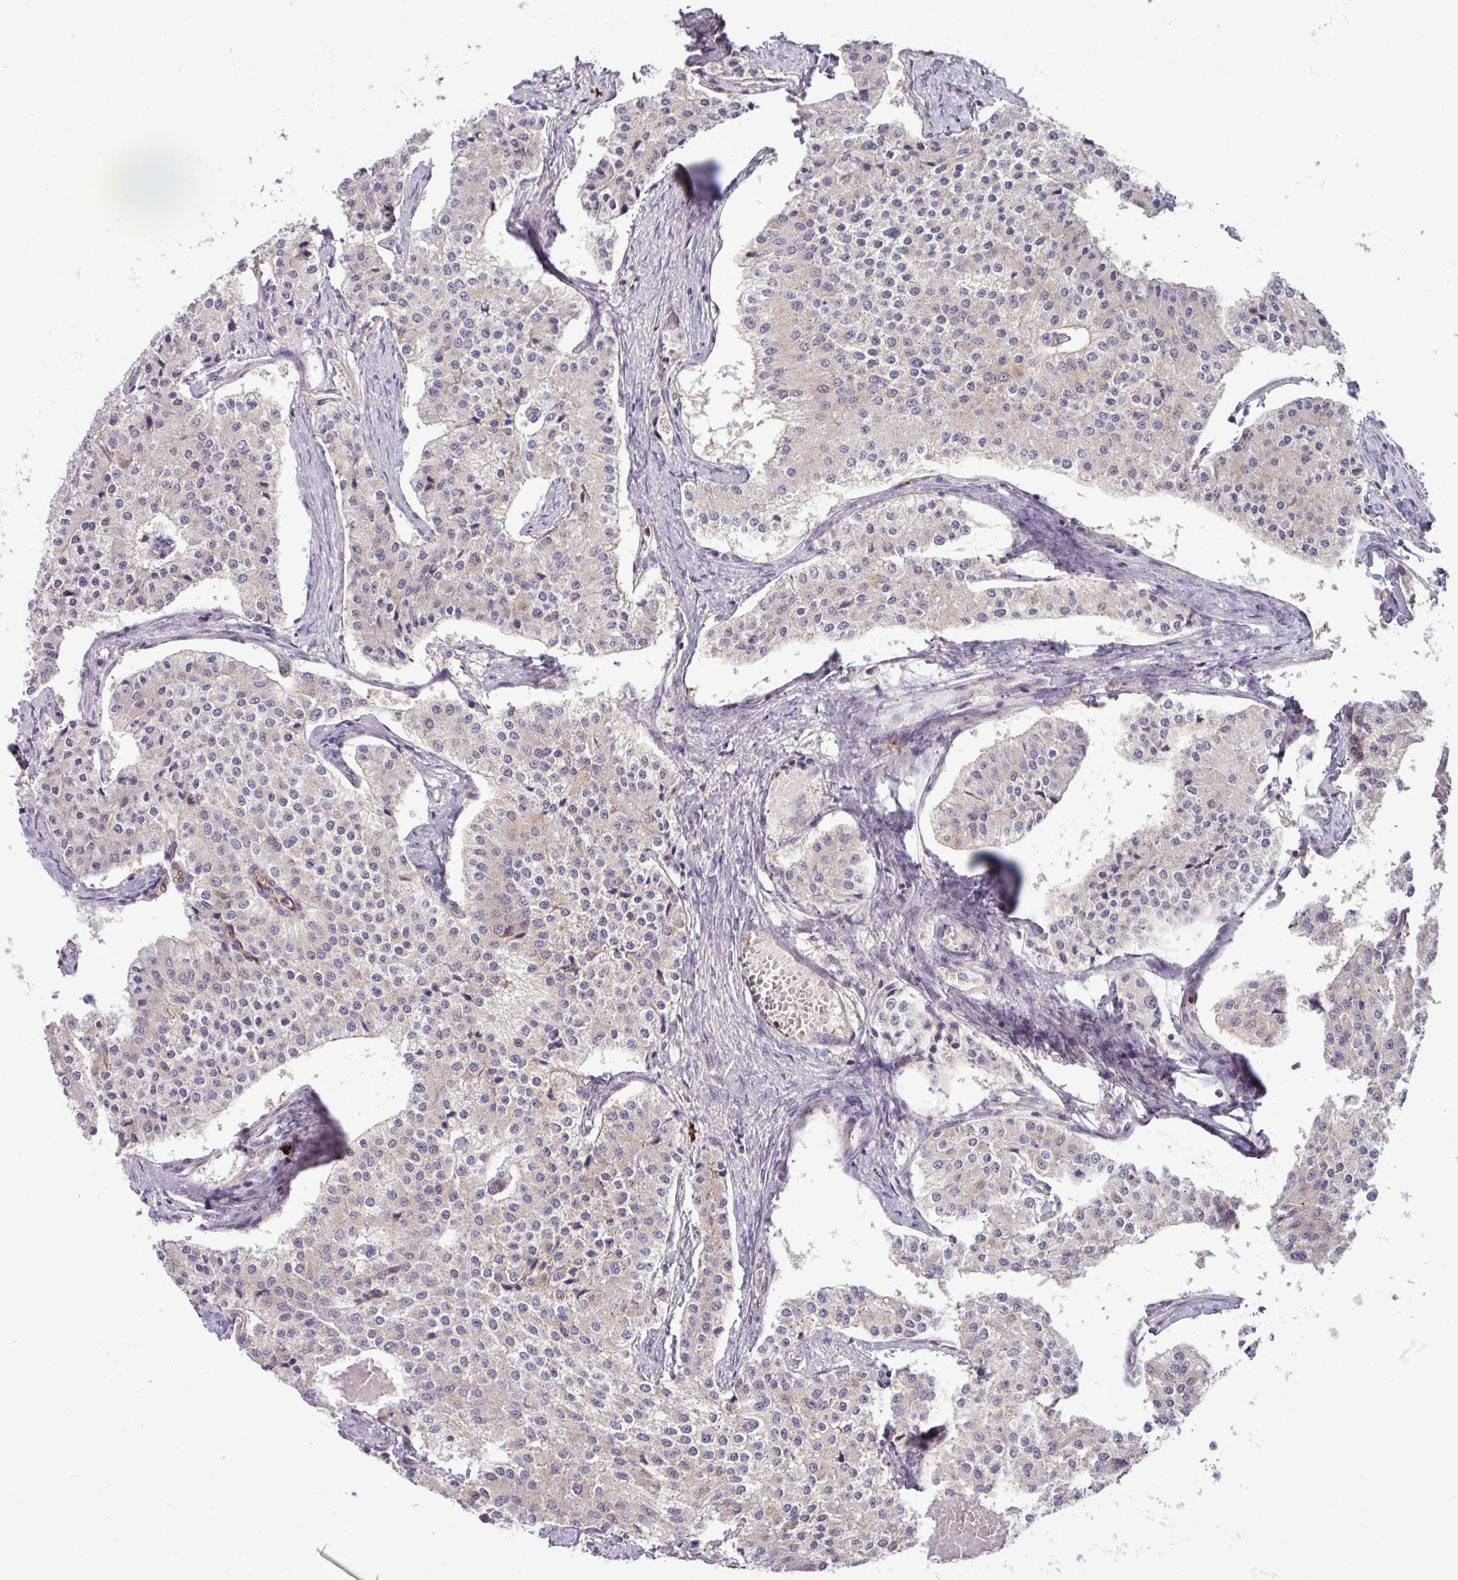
{"staining": {"intensity": "negative", "quantity": "none", "location": "none"}, "tissue": "carcinoid", "cell_type": "Tumor cells", "image_type": "cancer", "snomed": [{"axis": "morphology", "description": "Carcinoid, malignant, NOS"}, {"axis": "topography", "description": "Colon"}], "caption": "DAB immunohistochemical staining of human carcinoid (malignant) displays no significant positivity in tumor cells. Nuclei are stained in blue.", "gene": "B4GALNT4", "patient": {"sex": "female", "age": 52}}